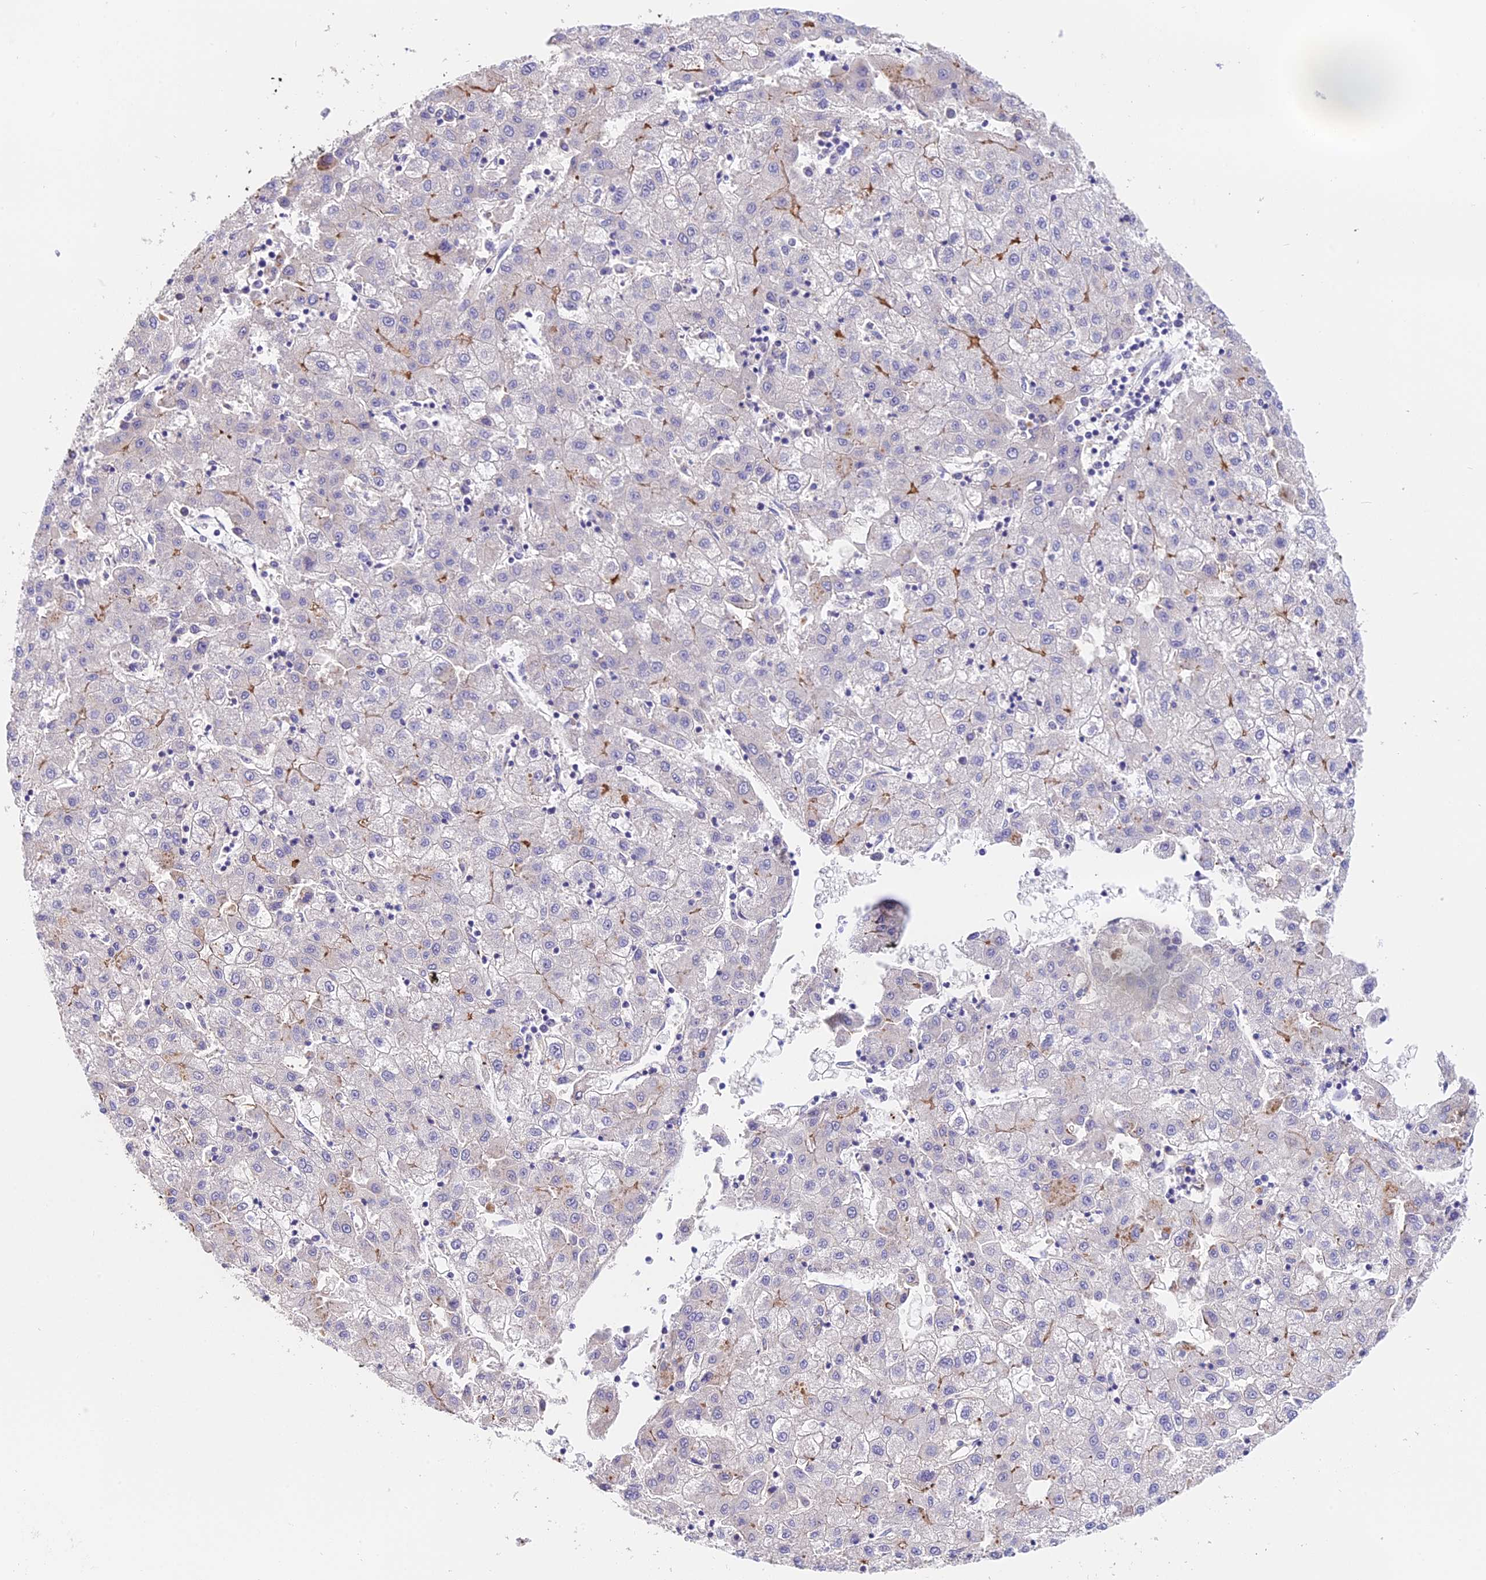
{"staining": {"intensity": "negative", "quantity": "none", "location": "none"}, "tissue": "liver cancer", "cell_type": "Tumor cells", "image_type": "cancer", "snomed": [{"axis": "morphology", "description": "Carcinoma, Hepatocellular, NOS"}, {"axis": "topography", "description": "Liver"}], "caption": "Tumor cells show no significant positivity in liver cancer.", "gene": "LYPD6", "patient": {"sex": "male", "age": 72}}